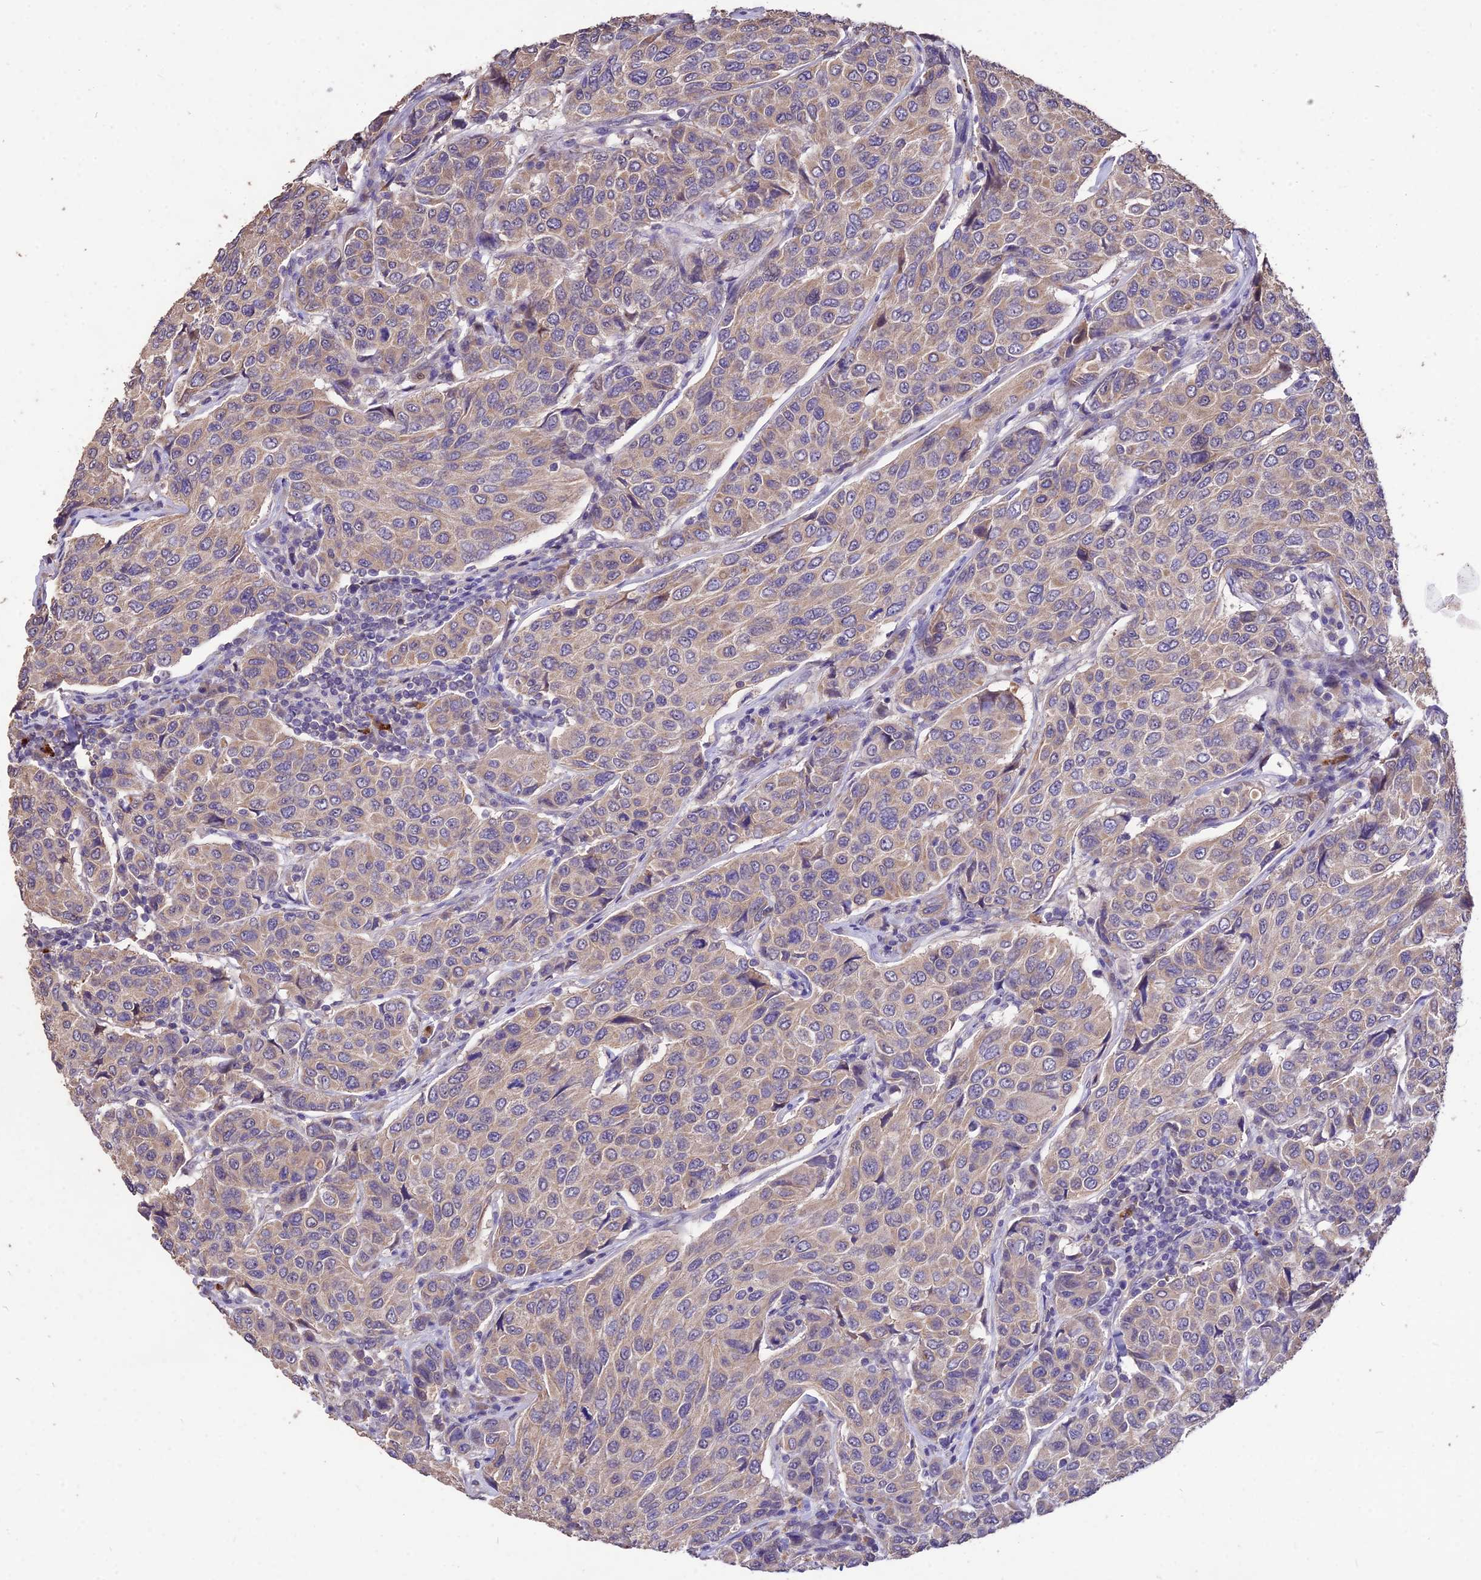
{"staining": {"intensity": "weak", "quantity": ">75%", "location": "cytoplasmic/membranous"}, "tissue": "breast cancer", "cell_type": "Tumor cells", "image_type": "cancer", "snomed": [{"axis": "morphology", "description": "Duct carcinoma"}, {"axis": "topography", "description": "Breast"}], "caption": "IHC image of human infiltrating ductal carcinoma (breast) stained for a protein (brown), which shows low levels of weak cytoplasmic/membranous expression in approximately >75% of tumor cells.", "gene": "SDHD", "patient": {"sex": "female", "age": 55}}